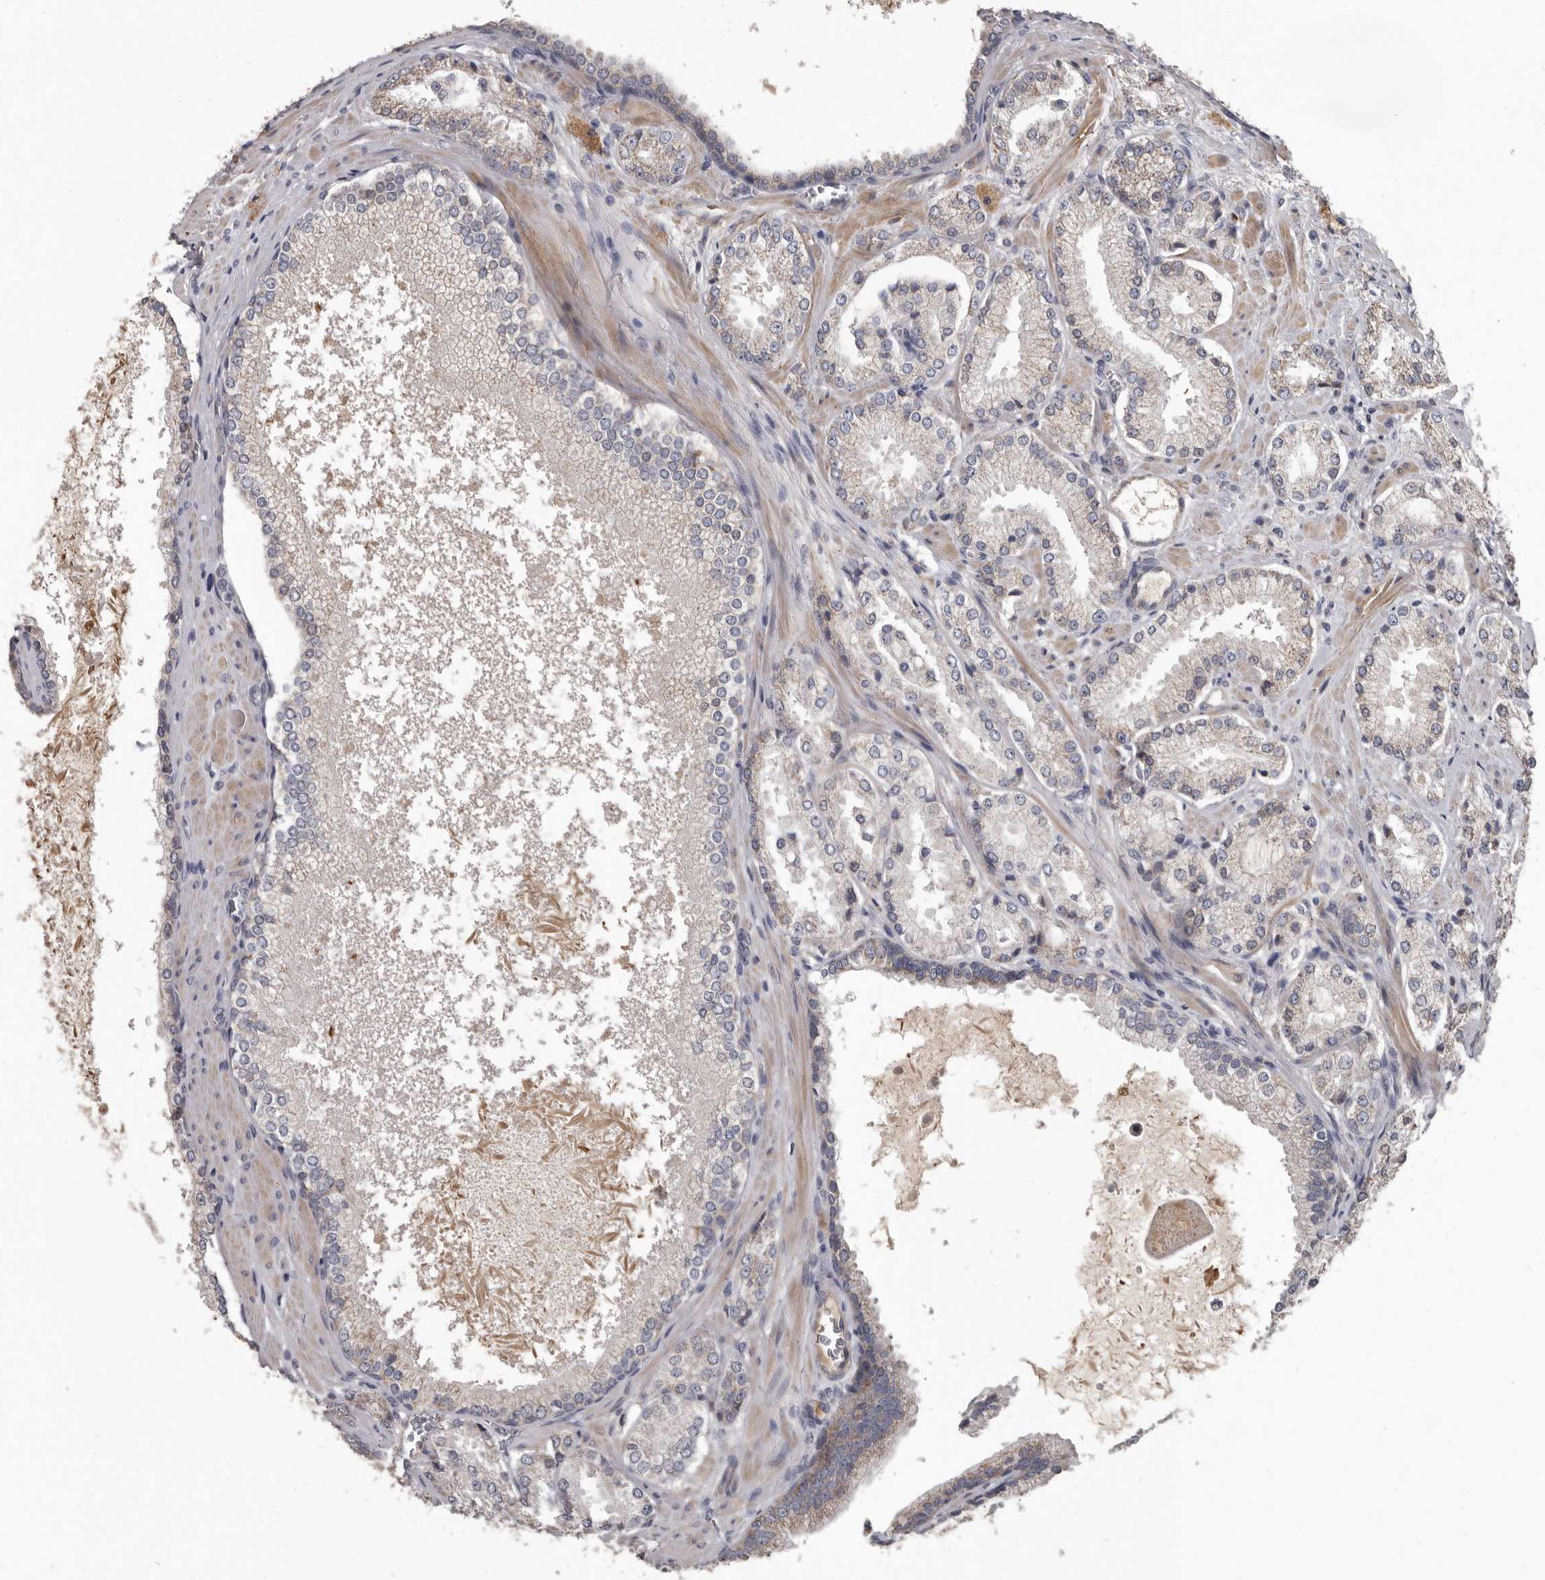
{"staining": {"intensity": "moderate", "quantity": "25%-75%", "location": "cytoplasmic/membranous"}, "tissue": "prostate cancer", "cell_type": "Tumor cells", "image_type": "cancer", "snomed": [{"axis": "morphology", "description": "Adenocarcinoma, High grade"}, {"axis": "topography", "description": "Prostate"}], "caption": "A brown stain shows moderate cytoplasmic/membranous positivity of a protein in prostate cancer tumor cells.", "gene": "ALDH5A1", "patient": {"sex": "male", "age": 73}}